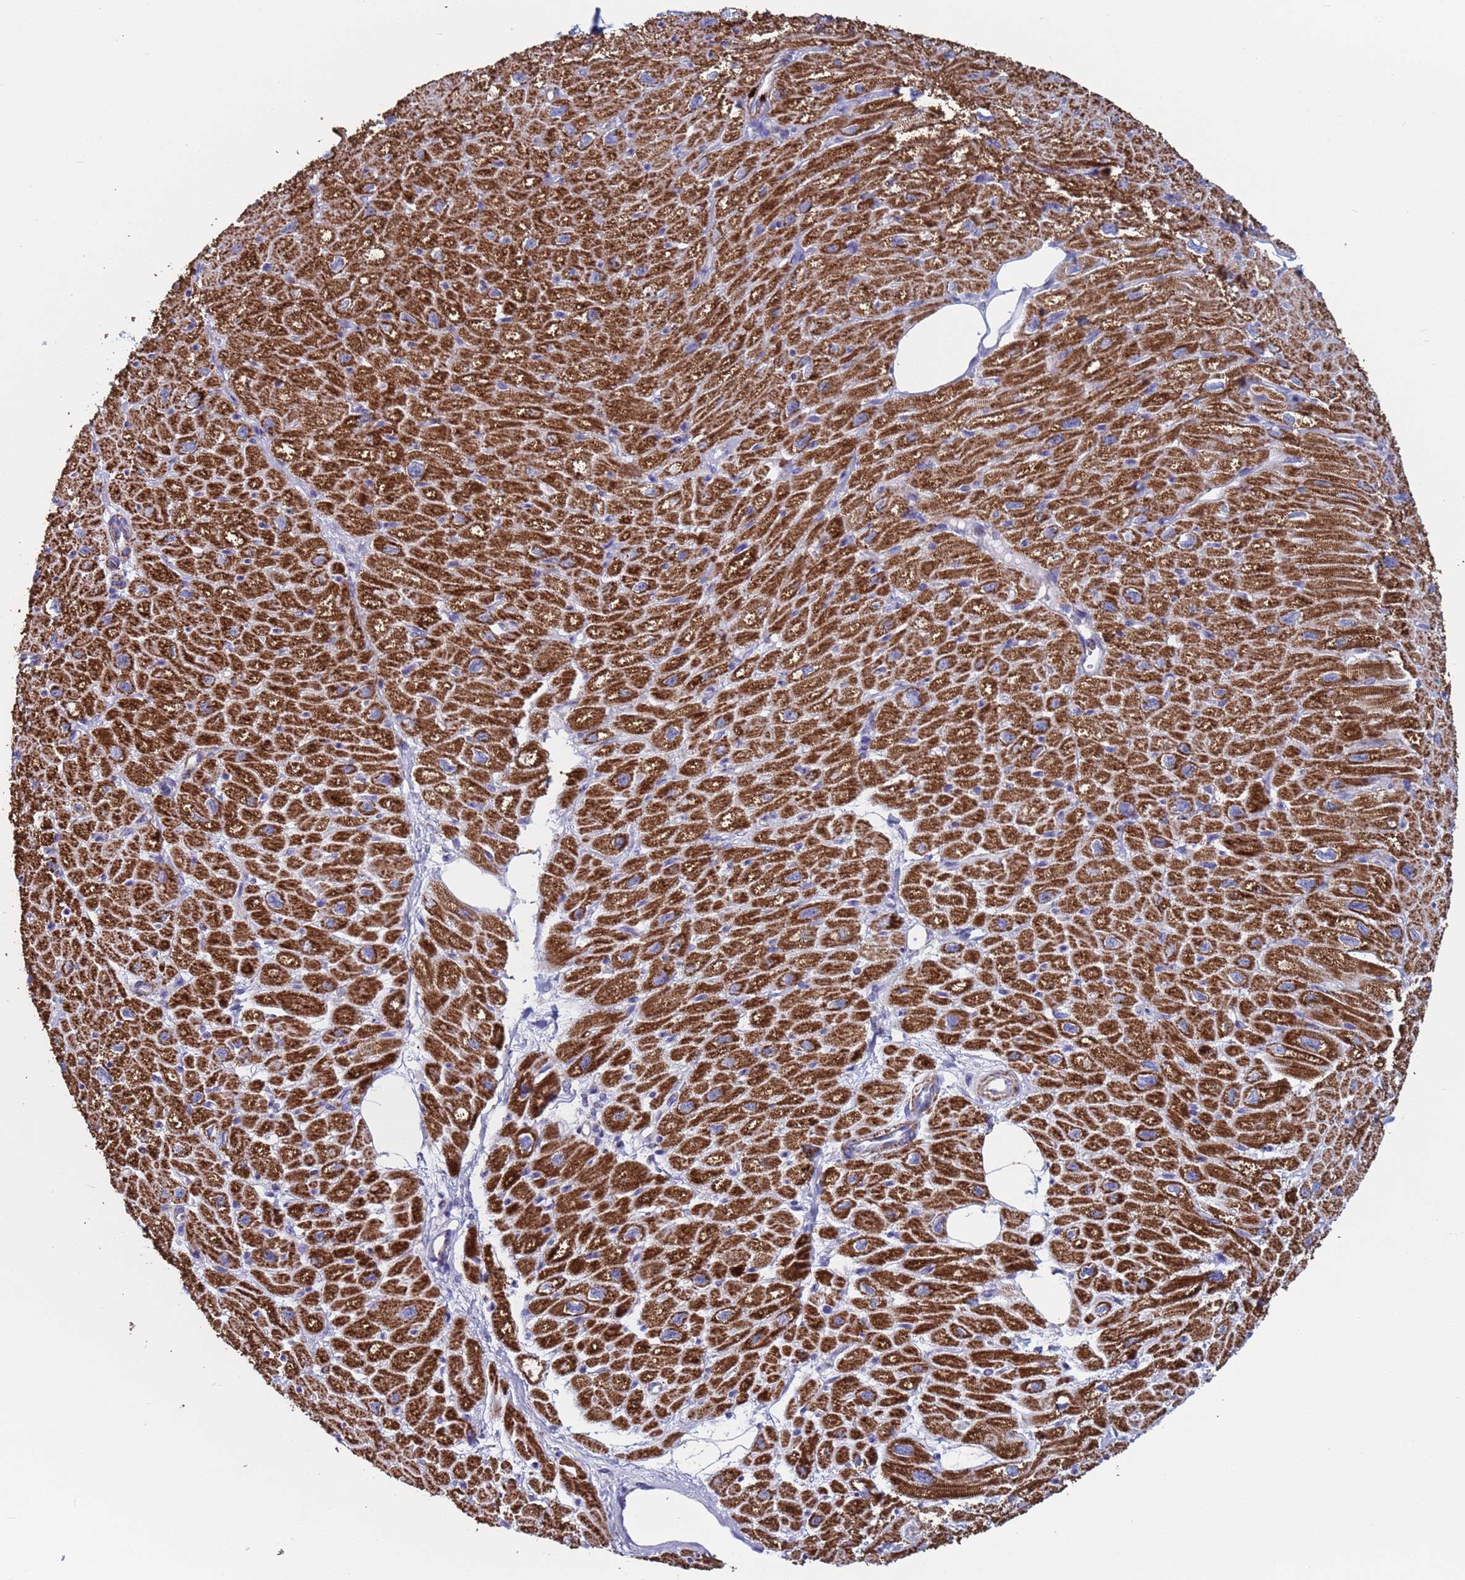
{"staining": {"intensity": "strong", "quantity": ">75%", "location": "cytoplasmic/membranous"}, "tissue": "heart muscle", "cell_type": "Cardiomyocytes", "image_type": "normal", "snomed": [{"axis": "morphology", "description": "Normal tissue, NOS"}, {"axis": "topography", "description": "Heart"}], "caption": "Immunohistochemistry (DAB) staining of normal human heart muscle demonstrates strong cytoplasmic/membranous protein positivity in approximately >75% of cardiomyocytes. The protein of interest is stained brown, and the nuclei are stained in blue (DAB IHC with brightfield microscopy, high magnification).", "gene": "ZBTB39", "patient": {"sex": "male", "age": 50}}